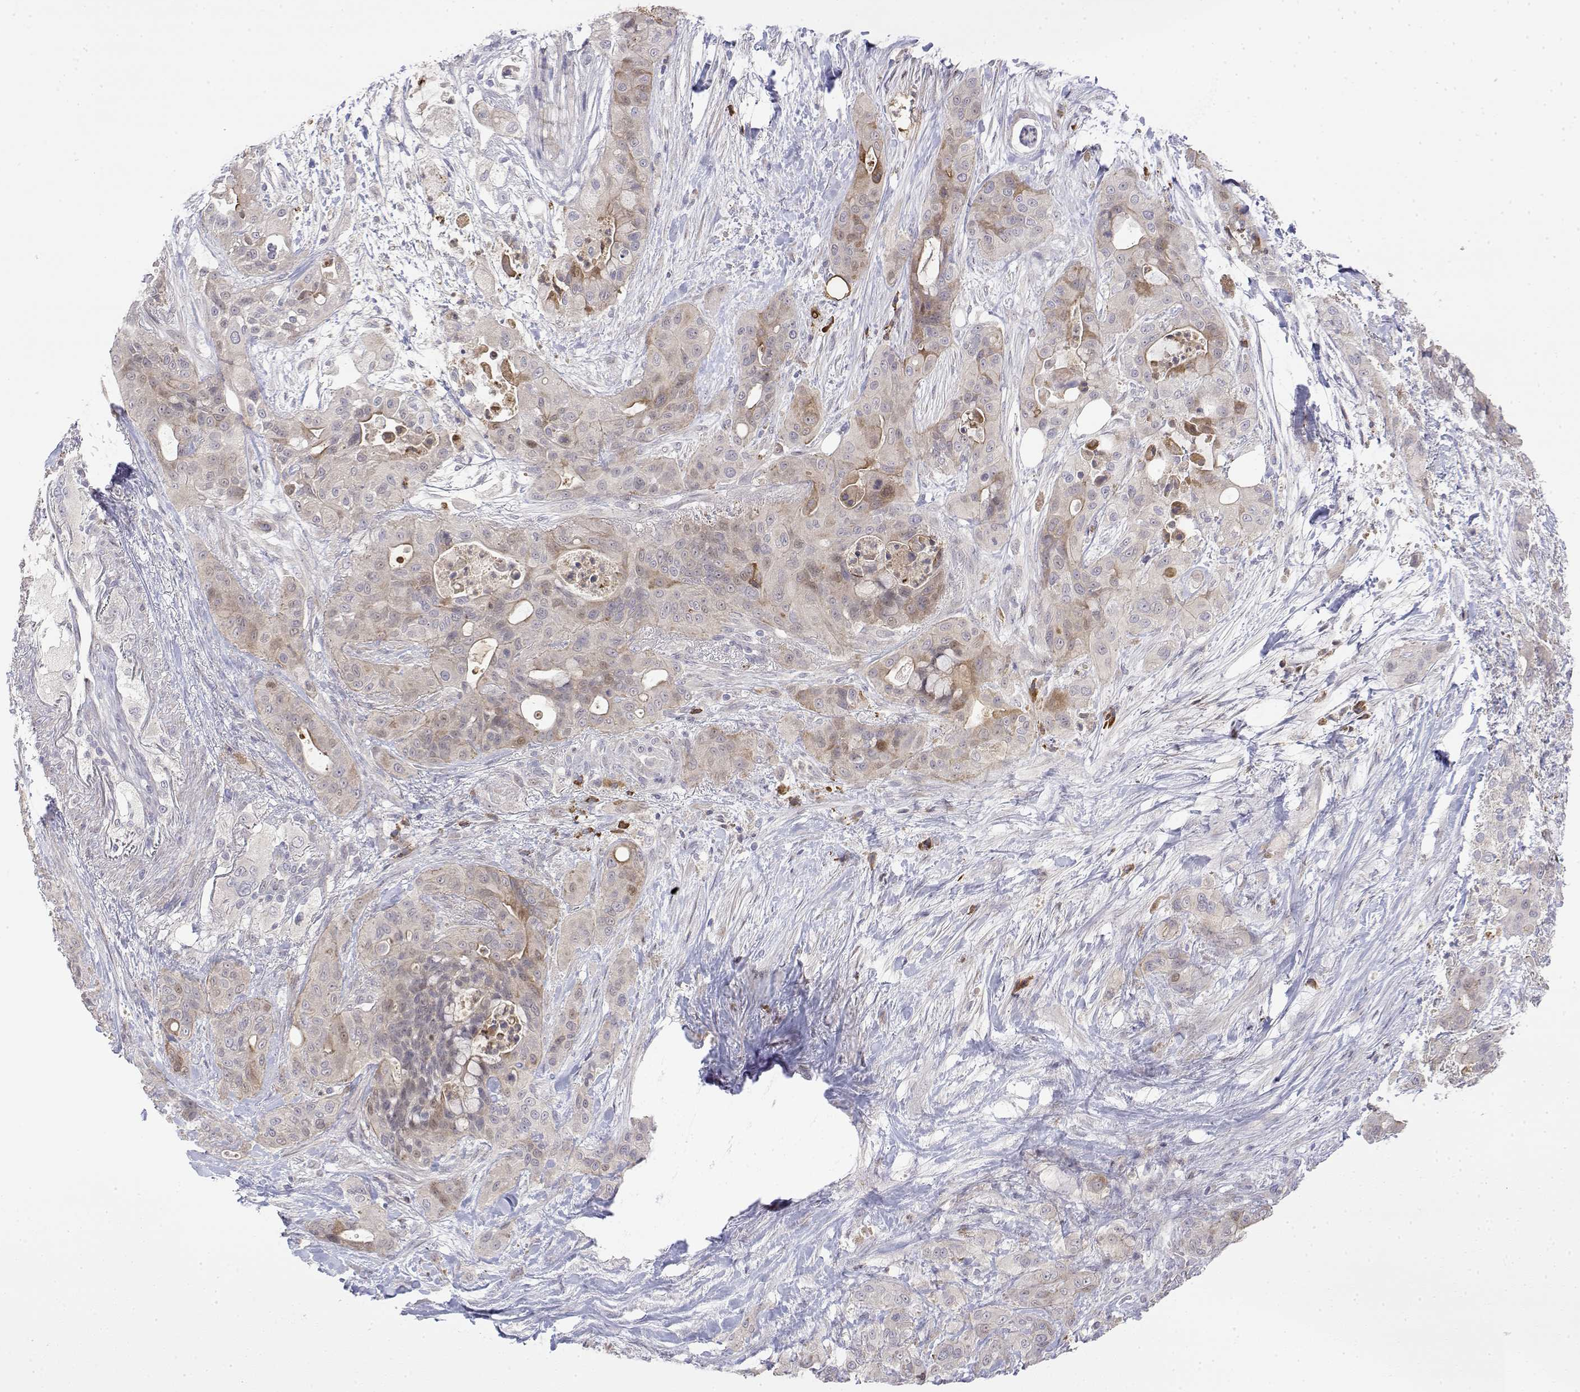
{"staining": {"intensity": "weak", "quantity": "<25%", "location": "cytoplasmic/membranous"}, "tissue": "pancreatic cancer", "cell_type": "Tumor cells", "image_type": "cancer", "snomed": [{"axis": "morphology", "description": "Adenocarcinoma, NOS"}, {"axis": "topography", "description": "Pancreas"}], "caption": "Tumor cells show no significant staining in pancreatic cancer (adenocarcinoma).", "gene": "IGFBP4", "patient": {"sex": "male", "age": 71}}